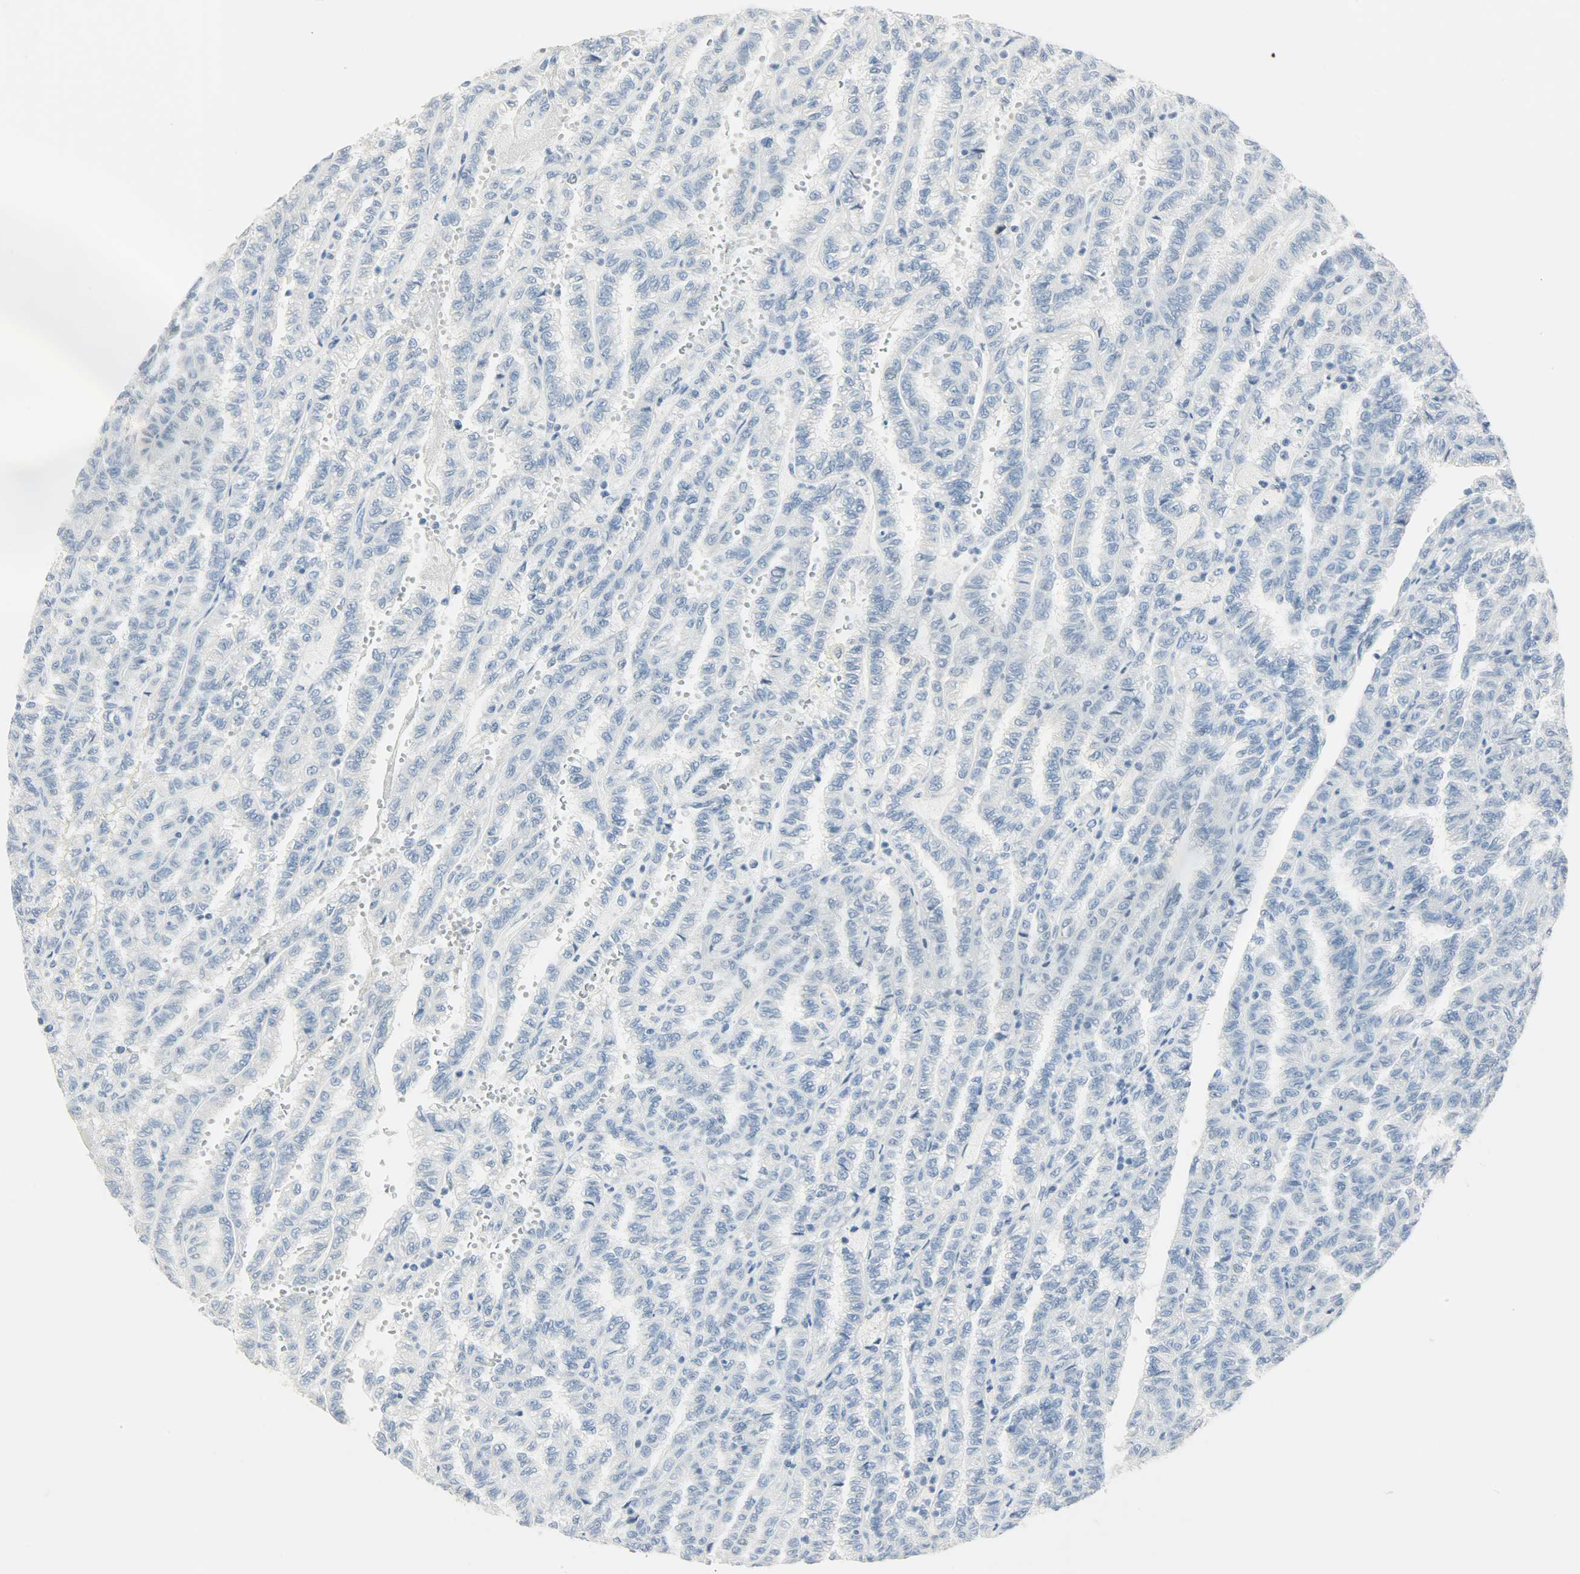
{"staining": {"intensity": "negative", "quantity": "none", "location": "none"}, "tissue": "renal cancer", "cell_type": "Tumor cells", "image_type": "cancer", "snomed": [{"axis": "morphology", "description": "Inflammation, NOS"}, {"axis": "morphology", "description": "Adenocarcinoma, NOS"}, {"axis": "topography", "description": "Kidney"}], "caption": "An image of renal cancer stained for a protein exhibits no brown staining in tumor cells. Brightfield microscopy of immunohistochemistry (IHC) stained with DAB (brown) and hematoxylin (blue), captured at high magnification.", "gene": "HELLS", "patient": {"sex": "male", "age": 68}}